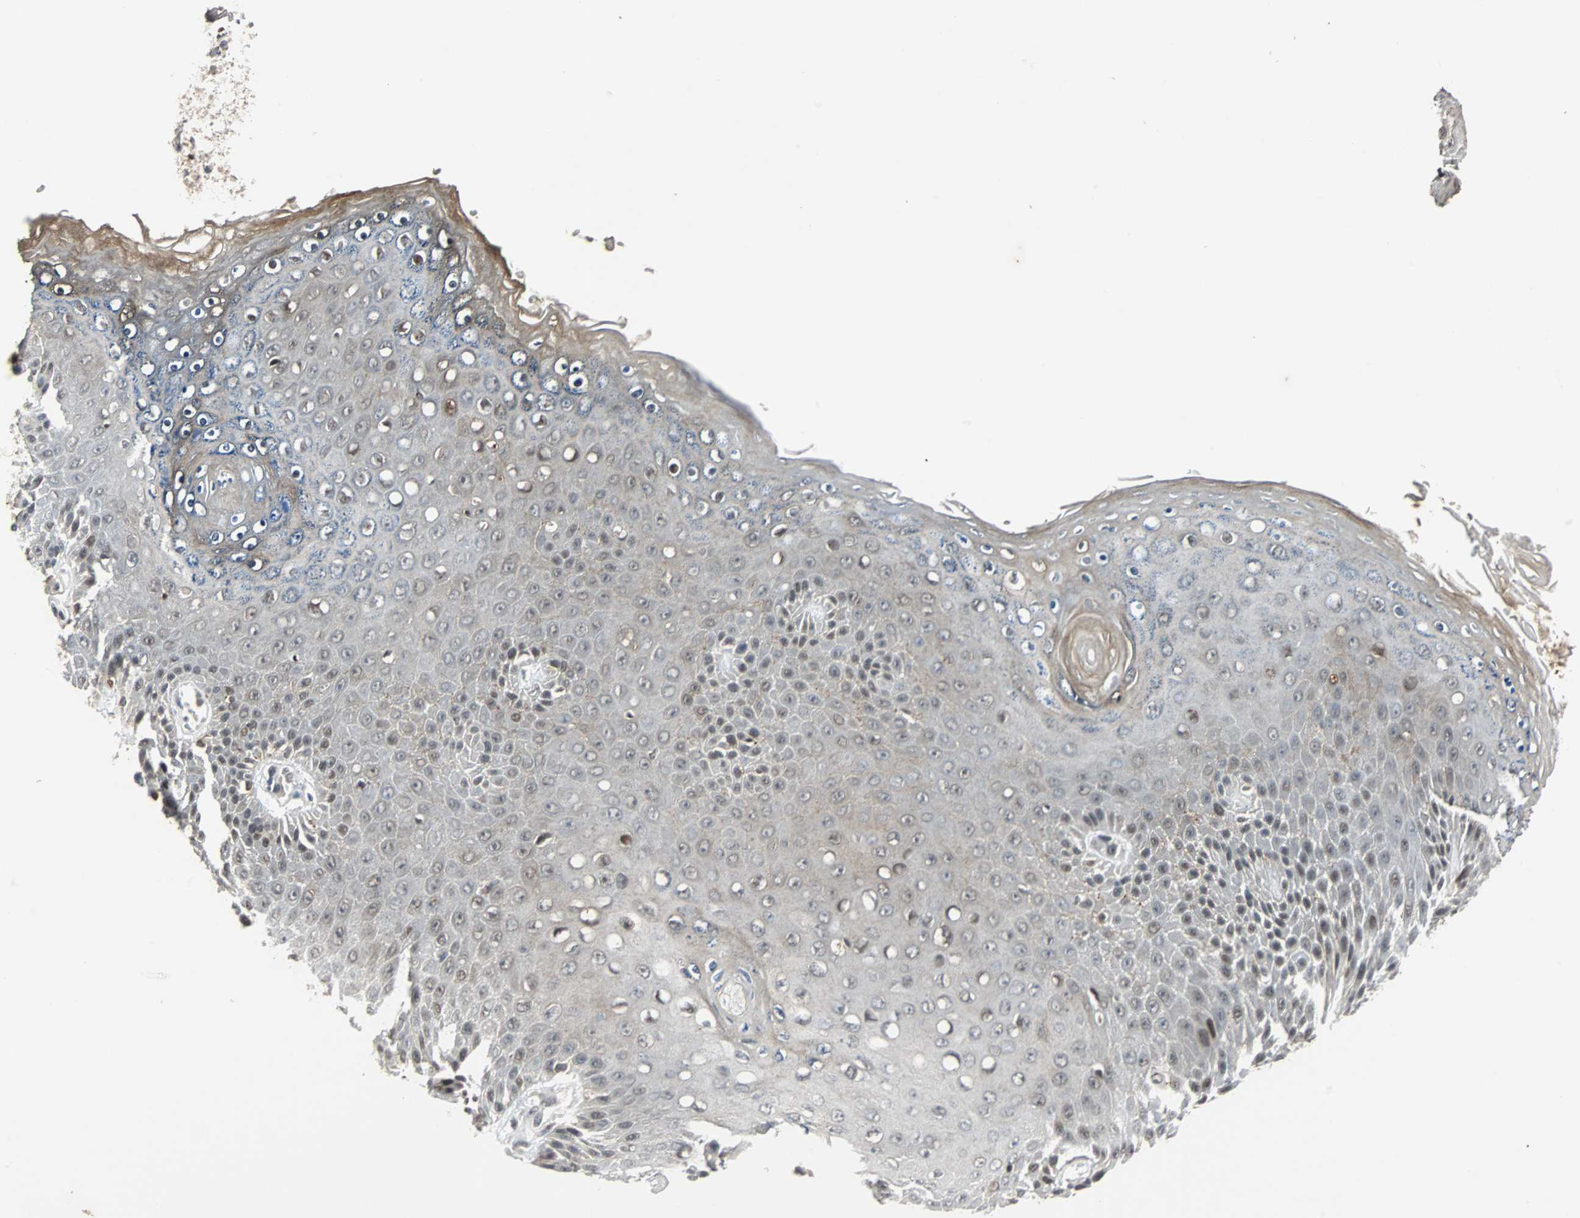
{"staining": {"intensity": "moderate", "quantity": "25%-75%", "location": "cytoplasmic/membranous,nuclear"}, "tissue": "skin", "cell_type": "Epidermal cells", "image_type": "normal", "snomed": [{"axis": "morphology", "description": "Normal tissue, NOS"}, {"axis": "topography", "description": "Anal"}], "caption": "Immunohistochemistry of unremarkable skin reveals medium levels of moderate cytoplasmic/membranous,nuclear expression in approximately 25%-75% of epidermal cells.", "gene": "HLX", "patient": {"sex": "female", "age": 46}}